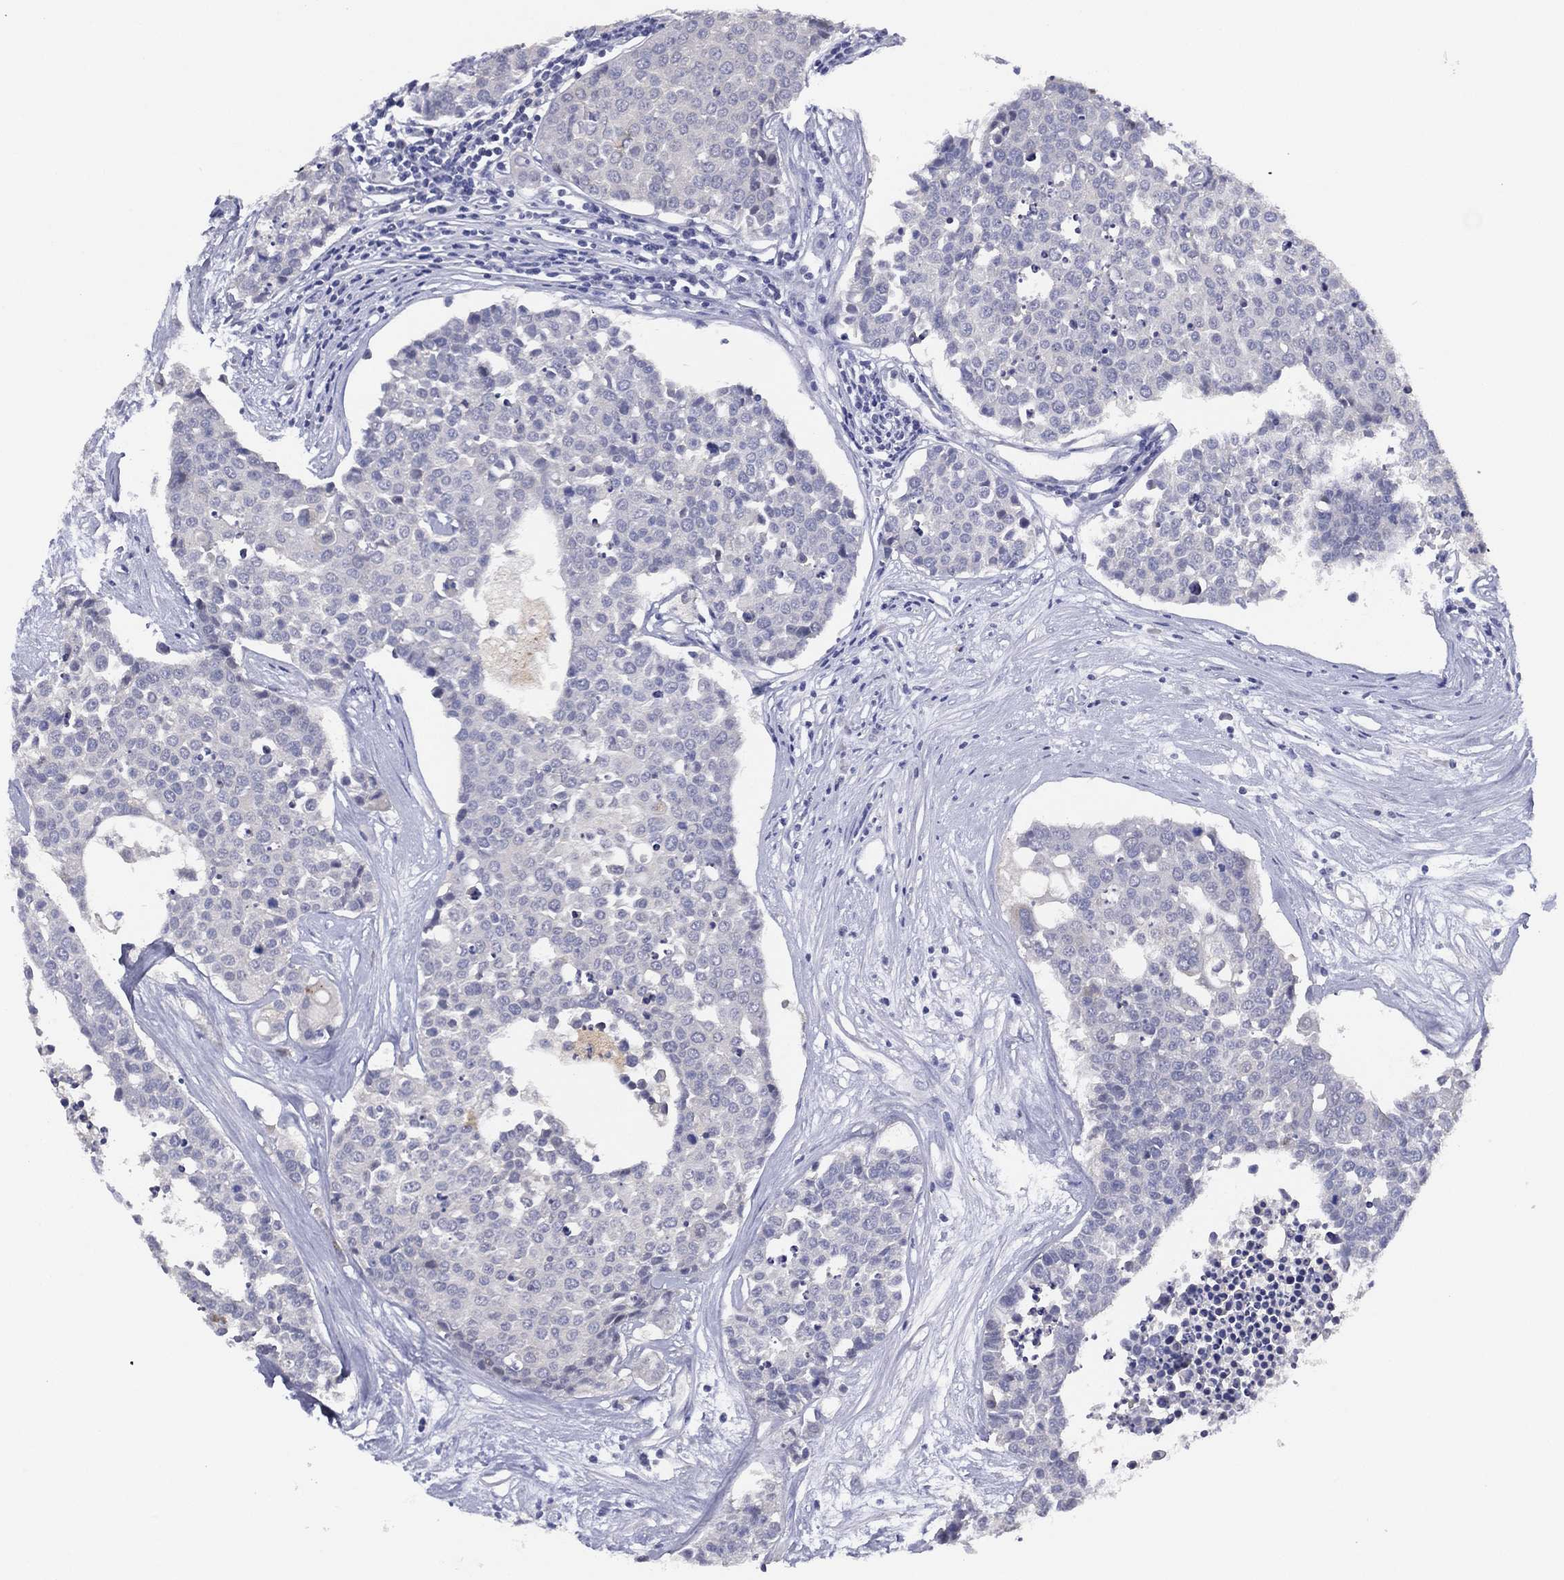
{"staining": {"intensity": "negative", "quantity": "none", "location": "none"}, "tissue": "carcinoid", "cell_type": "Tumor cells", "image_type": "cancer", "snomed": [{"axis": "morphology", "description": "Carcinoid, malignant, NOS"}, {"axis": "topography", "description": "Colon"}], "caption": "The image shows no significant expression in tumor cells of carcinoid (malignant).", "gene": "SLC13A4", "patient": {"sex": "male", "age": 81}}